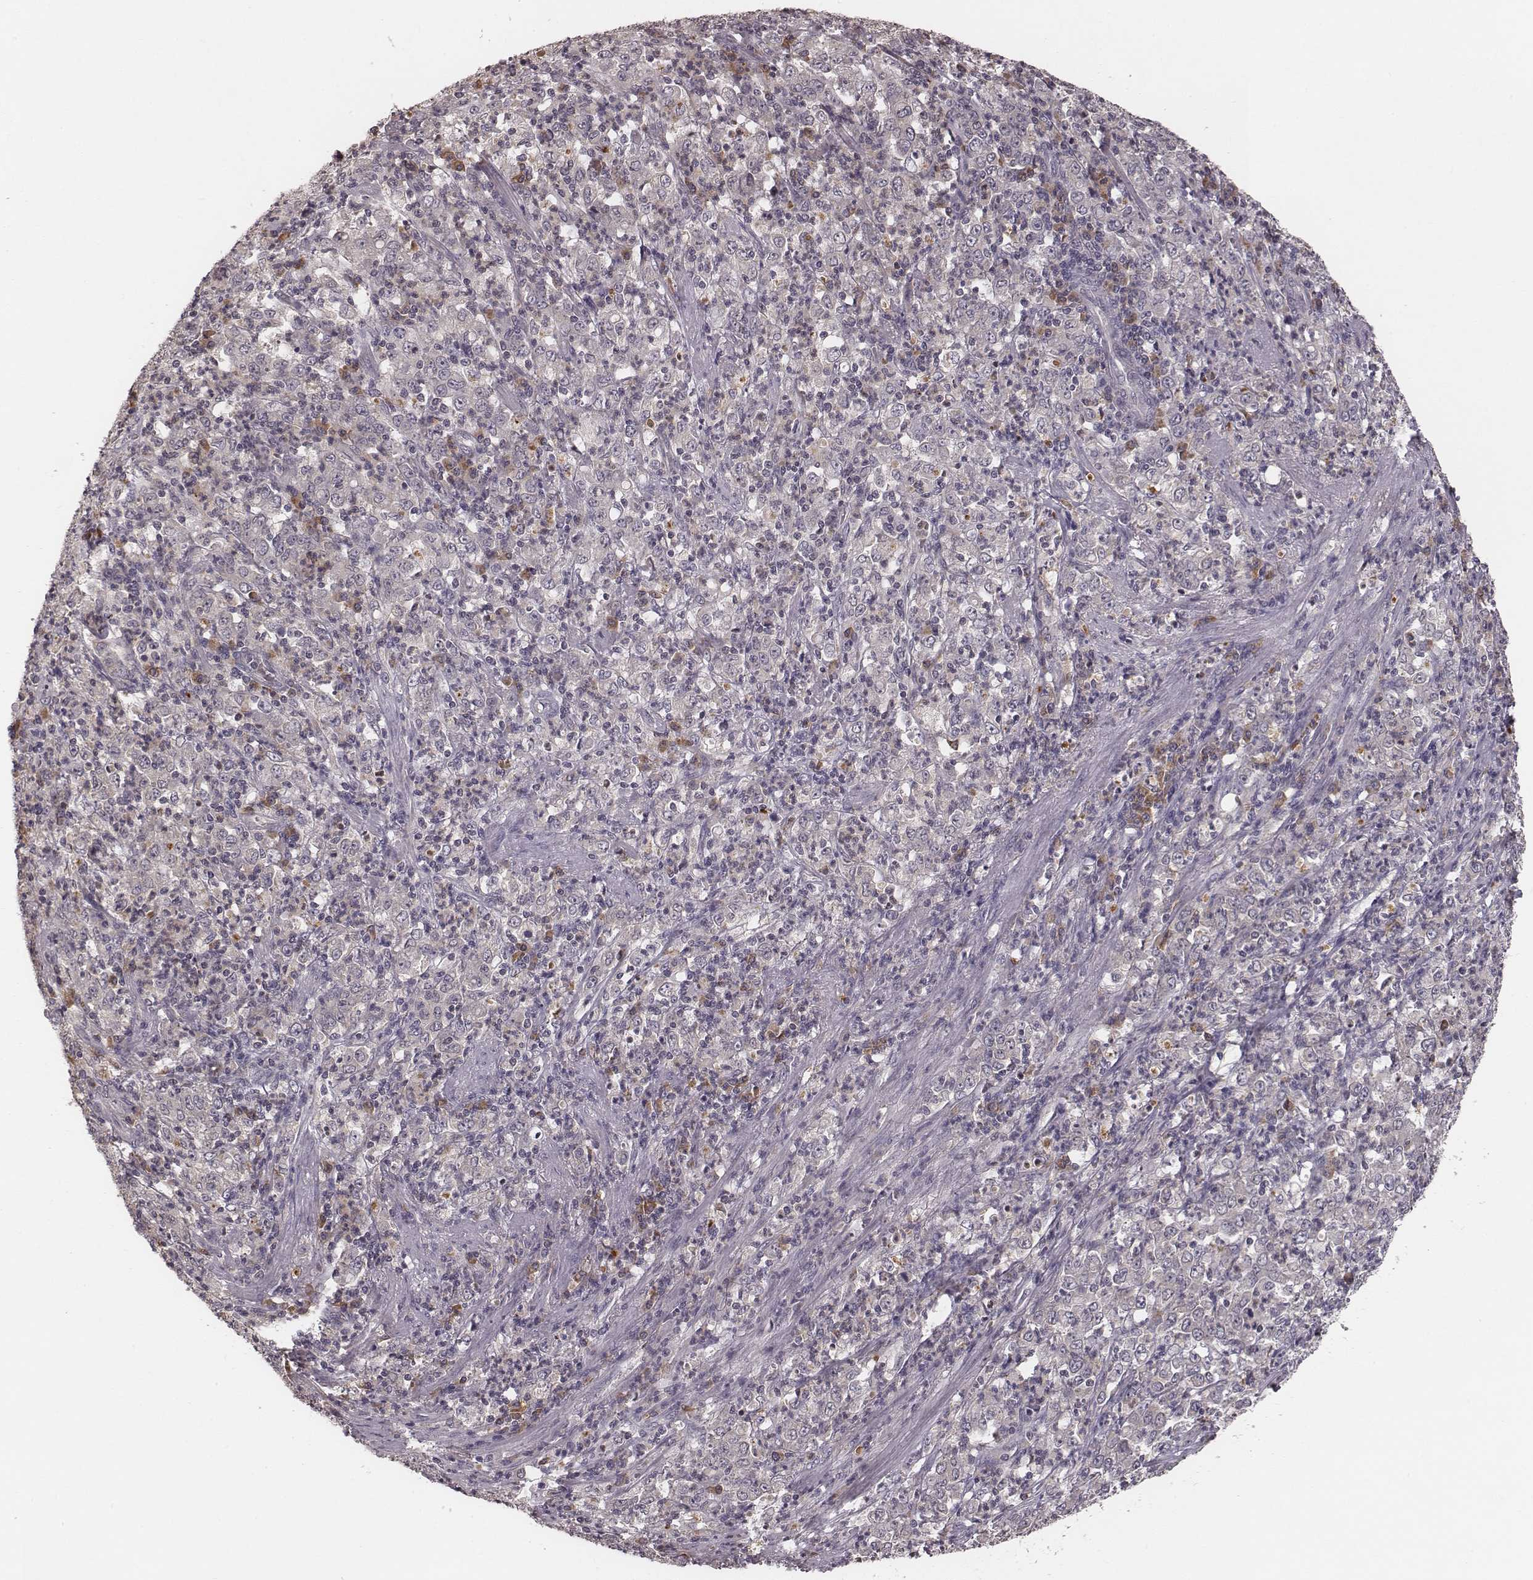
{"staining": {"intensity": "negative", "quantity": "none", "location": "none"}, "tissue": "stomach cancer", "cell_type": "Tumor cells", "image_type": "cancer", "snomed": [{"axis": "morphology", "description": "Adenocarcinoma, NOS"}, {"axis": "topography", "description": "Stomach, lower"}], "caption": "IHC of adenocarcinoma (stomach) exhibits no staining in tumor cells.", "gene": "P2RX5", "patient": {"sex": "female", "age": 71}}